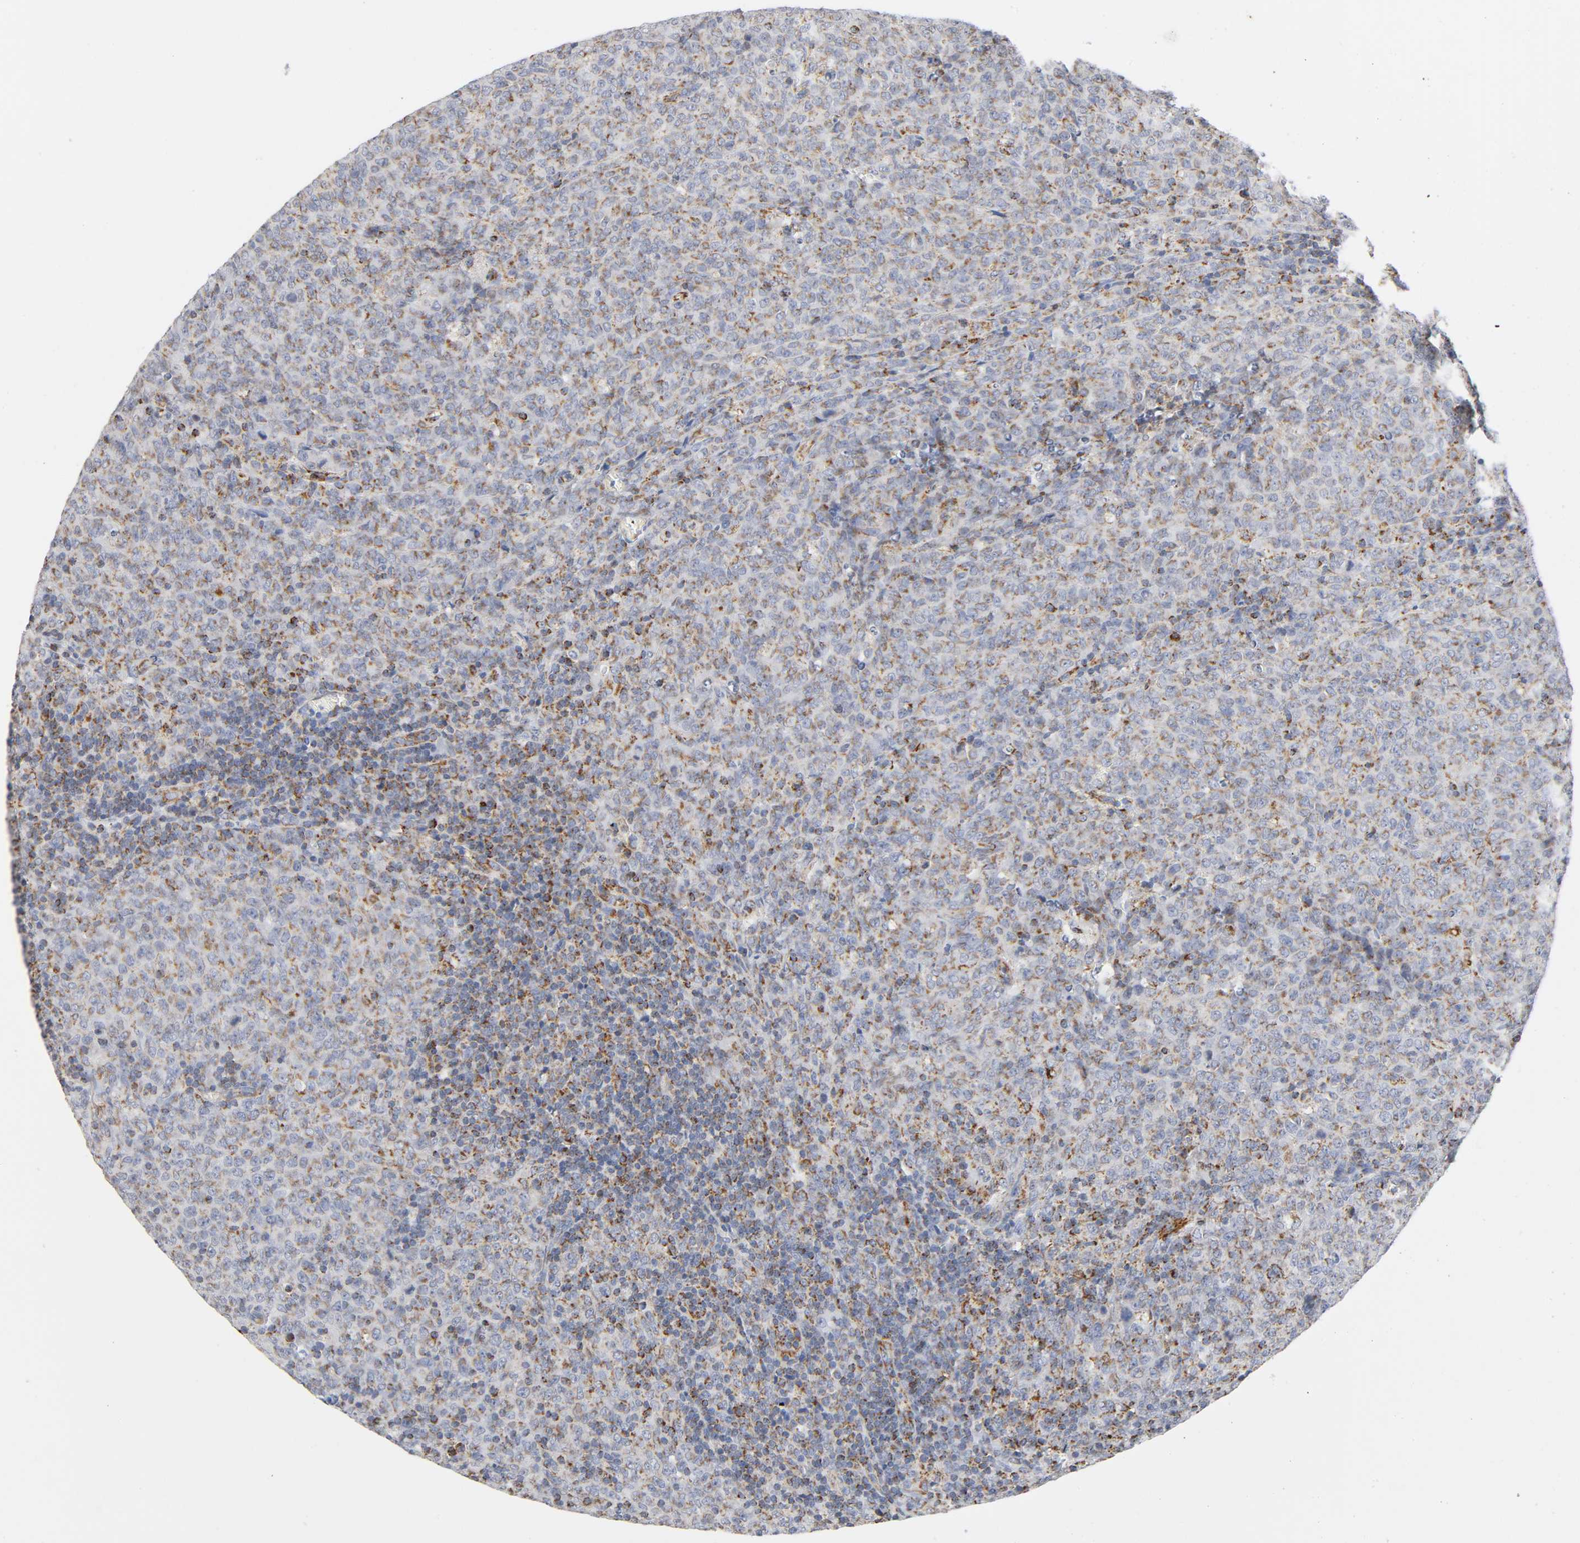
{"staining": {"intensity": "moderate", "quantity": ">75%", "location": "cytoplasmic/membranous"}, "tissue": "lymphoma", "cell_type": "Tumor cells", "image_type": "cancer", "snomed": [{"axis": "morphology", "description": "Malignant lymphoma, non-Hodgkin's type, High grade"}, {"axis": "topography", "description": "Tonsil"}], "caption": "Moderate cytoplasmic/membranous positivity is identified in approximately >75% of tumor cells in malignant lymphoma, non-Hodgkin's type (high-grade). The staining was performed using DAB (3,3'-diaminobenzidine) to visualize the protein expression in brown, while the nuclei were stained in blue with hematoxylin (Magnification: 20x).", "gene": "BAK1", "patient": {"sex": "female", "age": 36}}